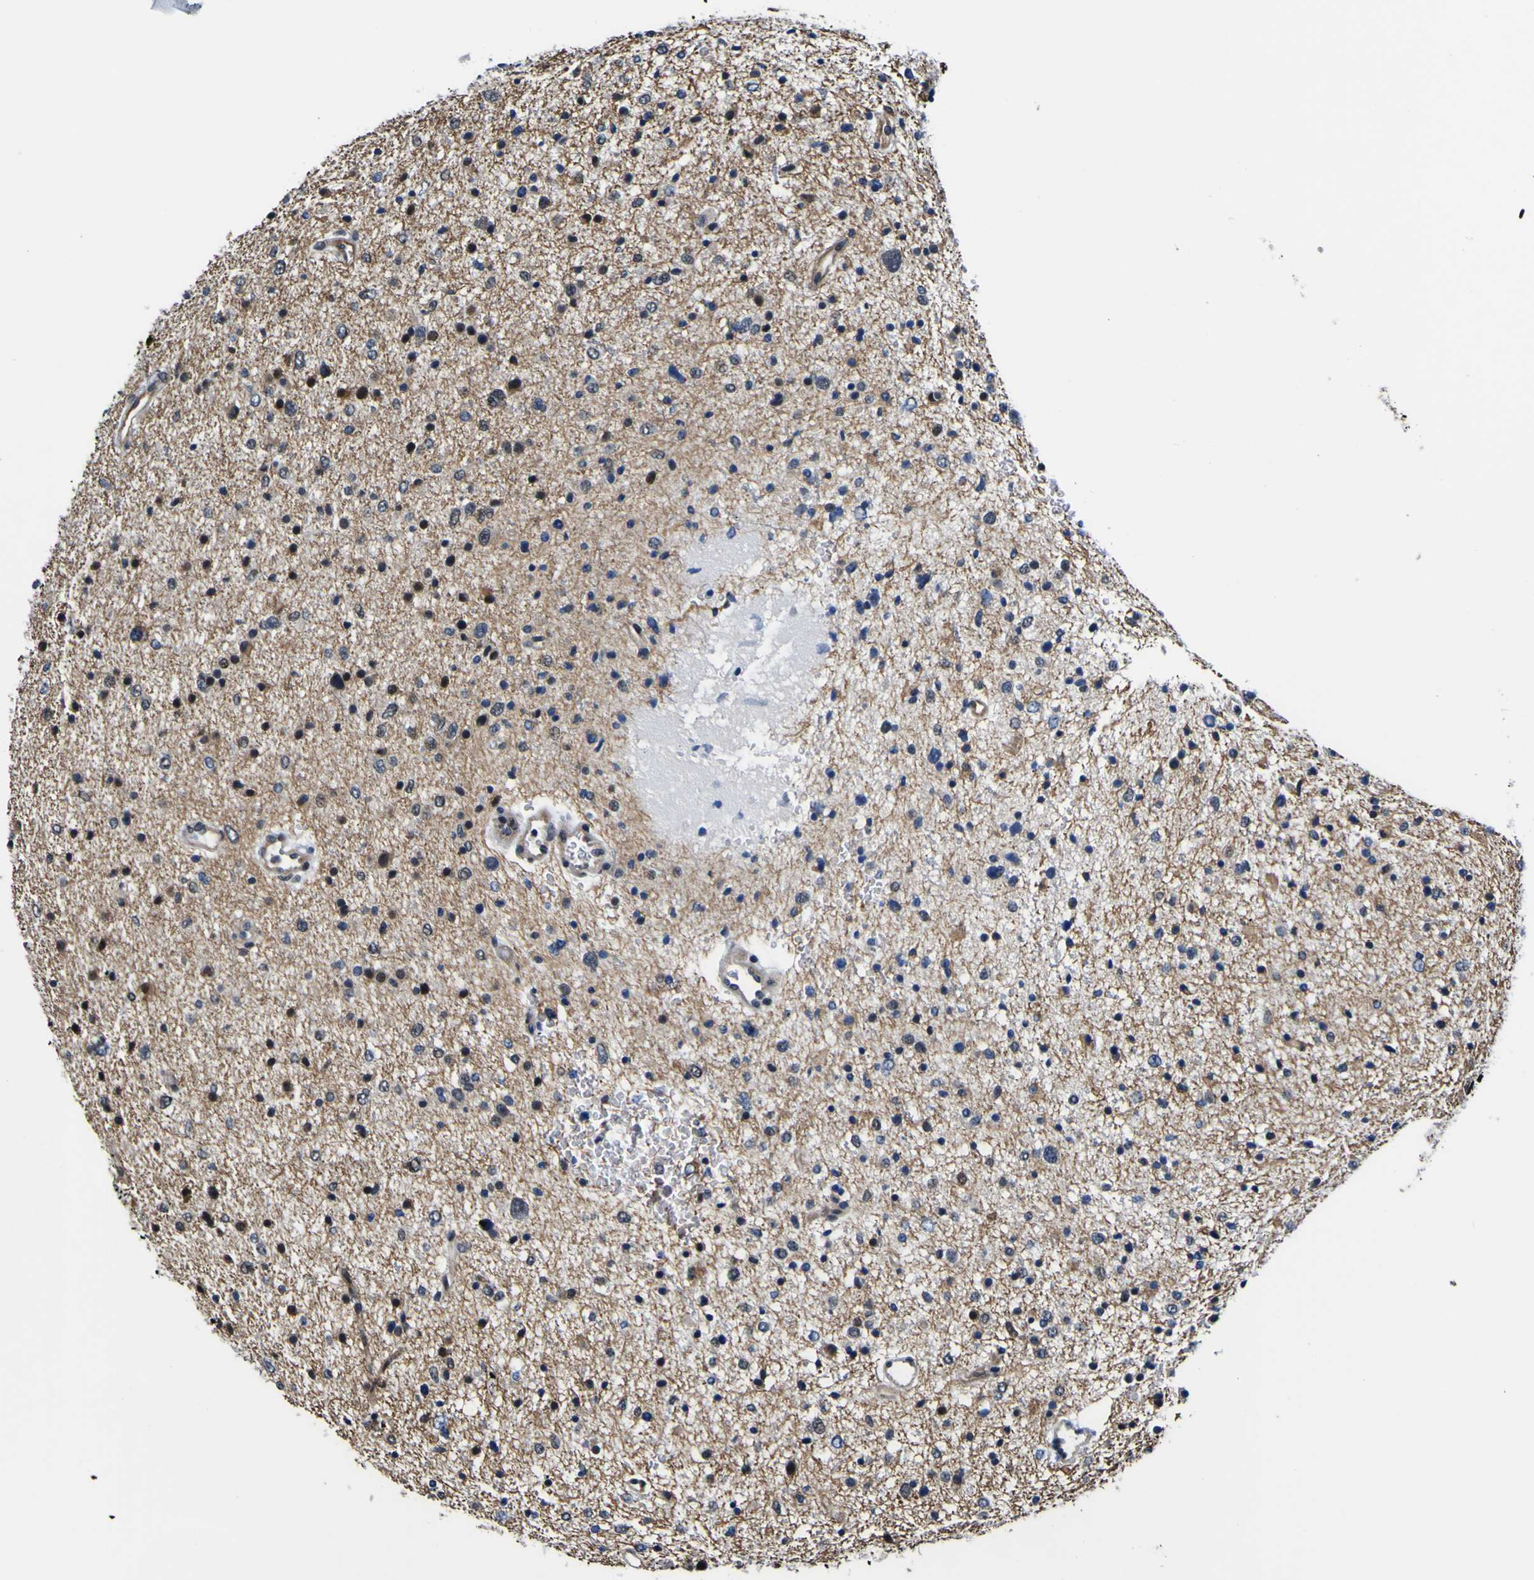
{"staining": {"intensity": "moderate", "quantity": "<25%", "location": "nuclear"}, "tissue": "glioma", "cell_type": "Tumor cells", "image_type": "cancer", "snomed": [{"axis": "morphology", "description": "Glioma, malignant, Low grade"}, {"axis": "topography", "description": "Brain"}], "caption": "Malignant glioma (low-grade) was stained to show a protein in brown. There is low levels of moderate nuclear positivity in approximately <25% of tumor cells.", "gene": "POSTN", "patient": {"sex": "female", "age": 37}}